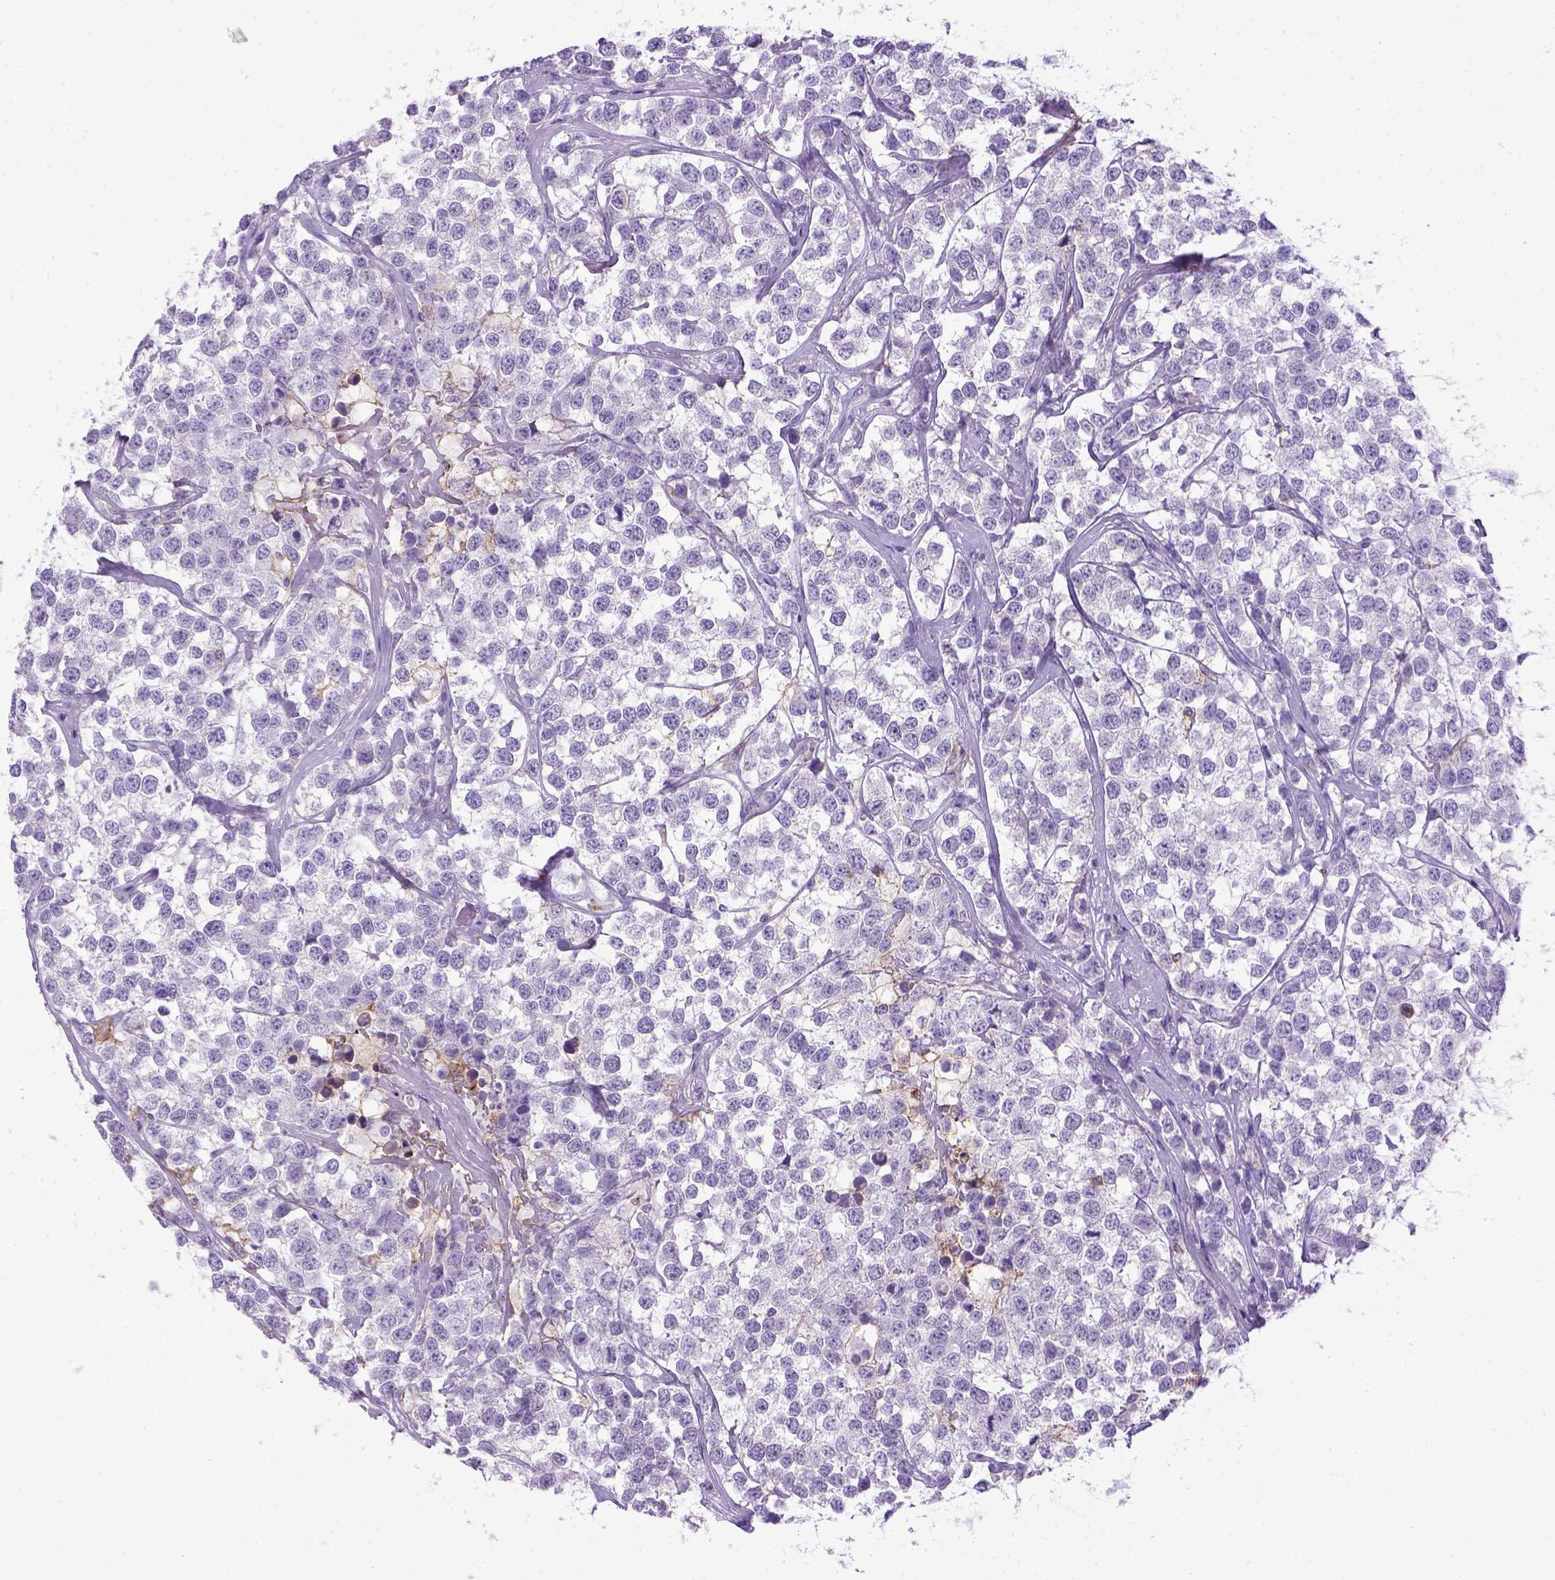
{"staining": {"intensity": "negative", "quantity": "none", "location": "none"}, "tissue": "testis cancer", "cell_type": "Tumor cells", "image_type": "cancer", "snomed": [{"axis": "morphology", "description": "Seminoma, NOS"}, {"axis": "topography", "description": "Testis"}], "caption": "This is an immunohistochemistry (IHC) histopathology image of testis seminoma. There is no positivity in tumor cells.", "gene": "ITGAX", "patient": {"sex": "male", "age": 59}}